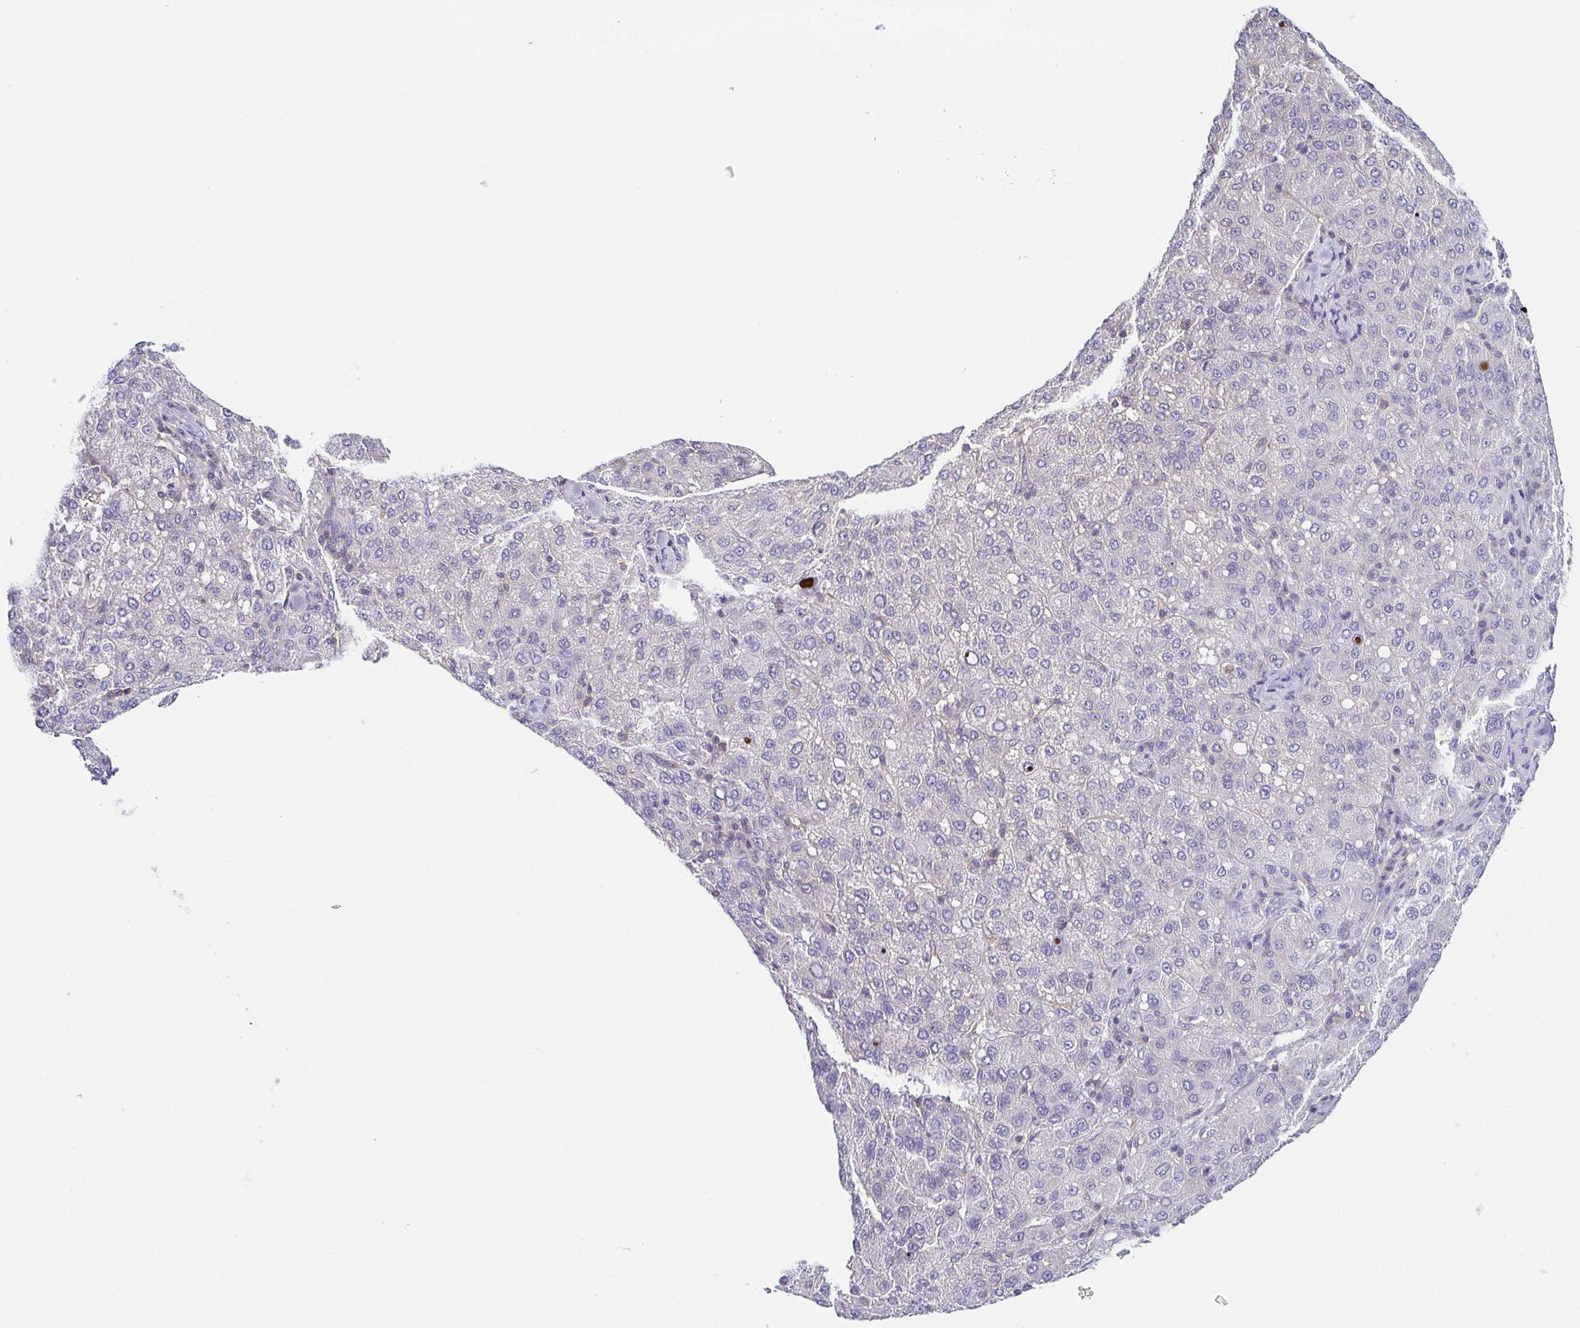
{"staining": {"intensity": "negative", "quantity": "none", "location": "none"}, "tissue": "liver cancer", "cell_type": "Tumor cells", "image_type": "cancer", "snomed": [{"axis": "morphology", "description": "Carcinoma, Hepatocellular, NOS"}, {"axis": "topography", "description": "Liver"}], "caption": "High power microscopy histopathology image of an immunohistochemistry image of liver cancer (hepatocellular carcinoma), revealing no significant staining in tumor cells. (DAB (3,3'-diaminobenzidine) immunohistochemistry (IHC), high magnification).", "gene": "FAM162B", "patient": {"sex": "male", "age": 65}}